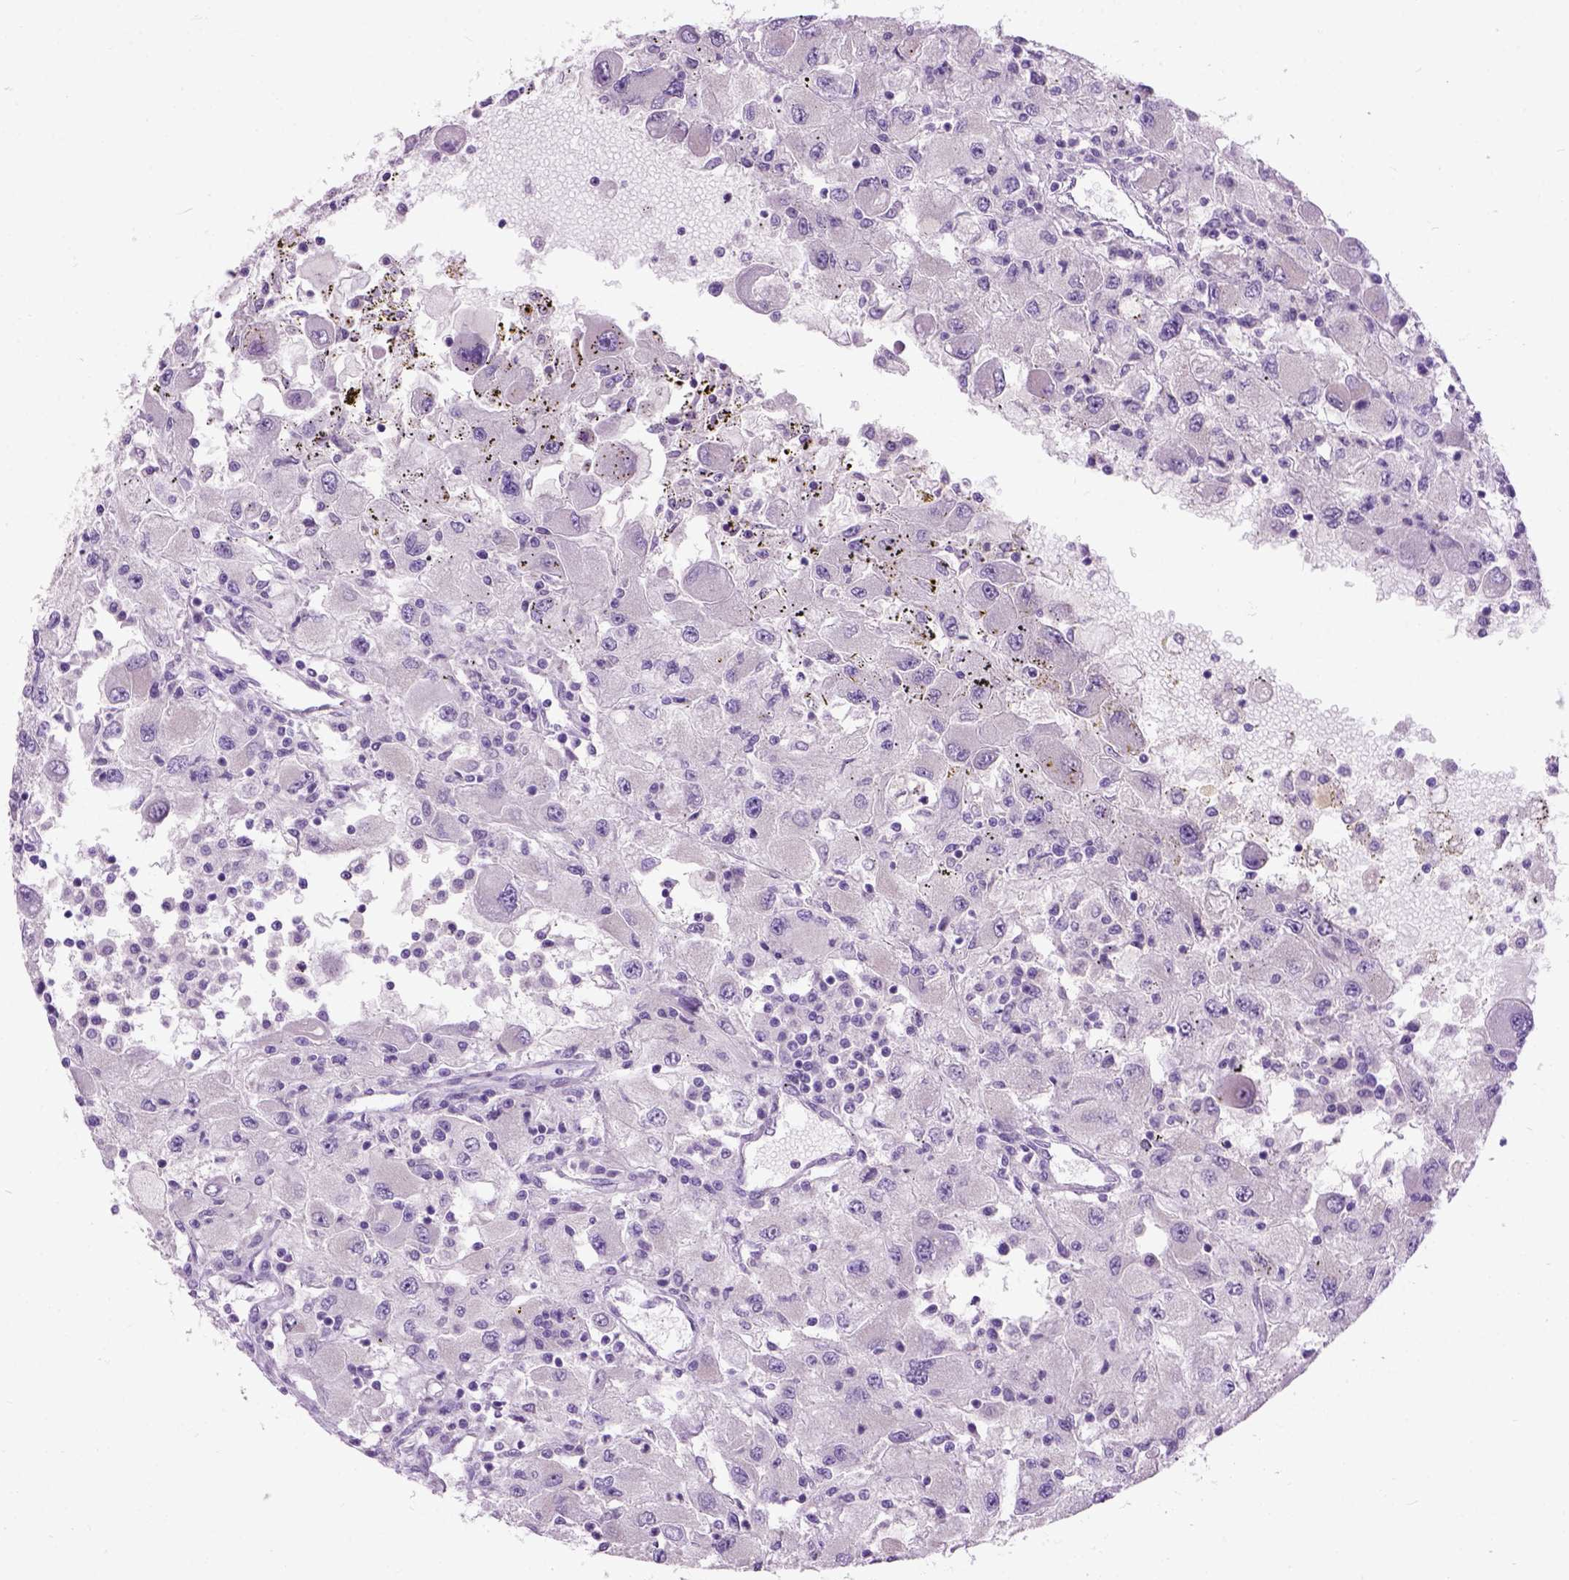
{"staining": {"intensity": "negative", "quantity": "none", "location": "none"}, "tissue": "renal cancer", "cell_type": "Tumor cells", "image_type": "cancer", "snomed": [{"axis": "morphology", "description": "Adenocarcinoma, NOS"}, {"axis": "topography", "description": "Kidney"}], "caption": "A high-resolution image shows immunohistochemistry staining of adenocarcinoma (renal), which demonstrates no significant staining in tumor cells.", "gene": "MAPT", "patient": {"sex": "female", "age": 67}}